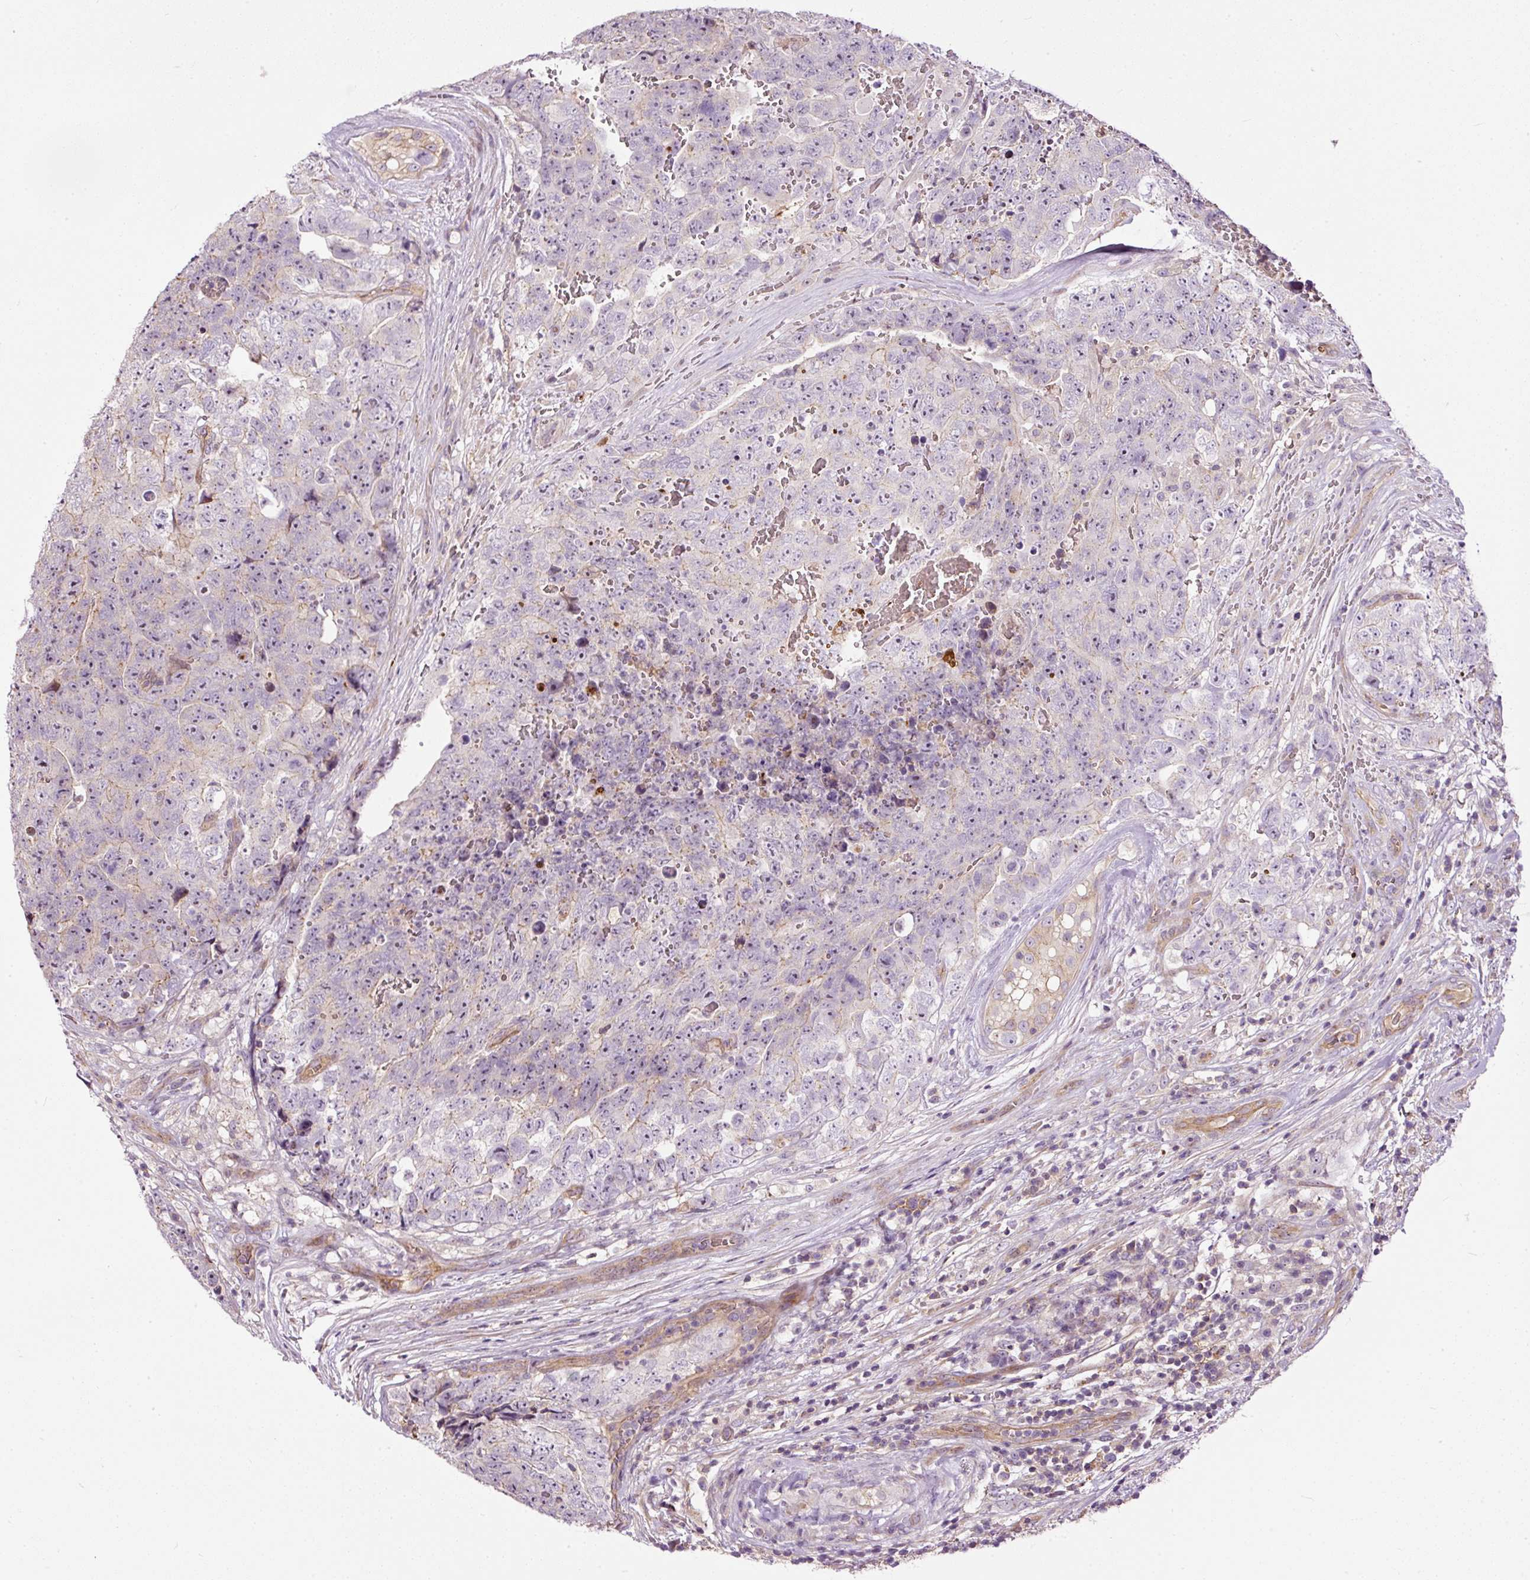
{"staining": {"intensity": "negative", "quantity": "none", "location": "none"}, "tissue": "testis cancer", "cell_type": "Tumor cells", "image_type": "cancer", "snomed": [{"axis": "morphology", "description": "Seminoma, NOS"}, {"axis": "morphology", "description": "Teratoma, malignant, NOS"}, {"axis": "topography", "description": "Testis"}], "caption": "There is no significant positivity in tumor cells of teratoma (malignant) (testis).", "gene": "USHBP1", "patient": {"sex": "male", "age": 34}}